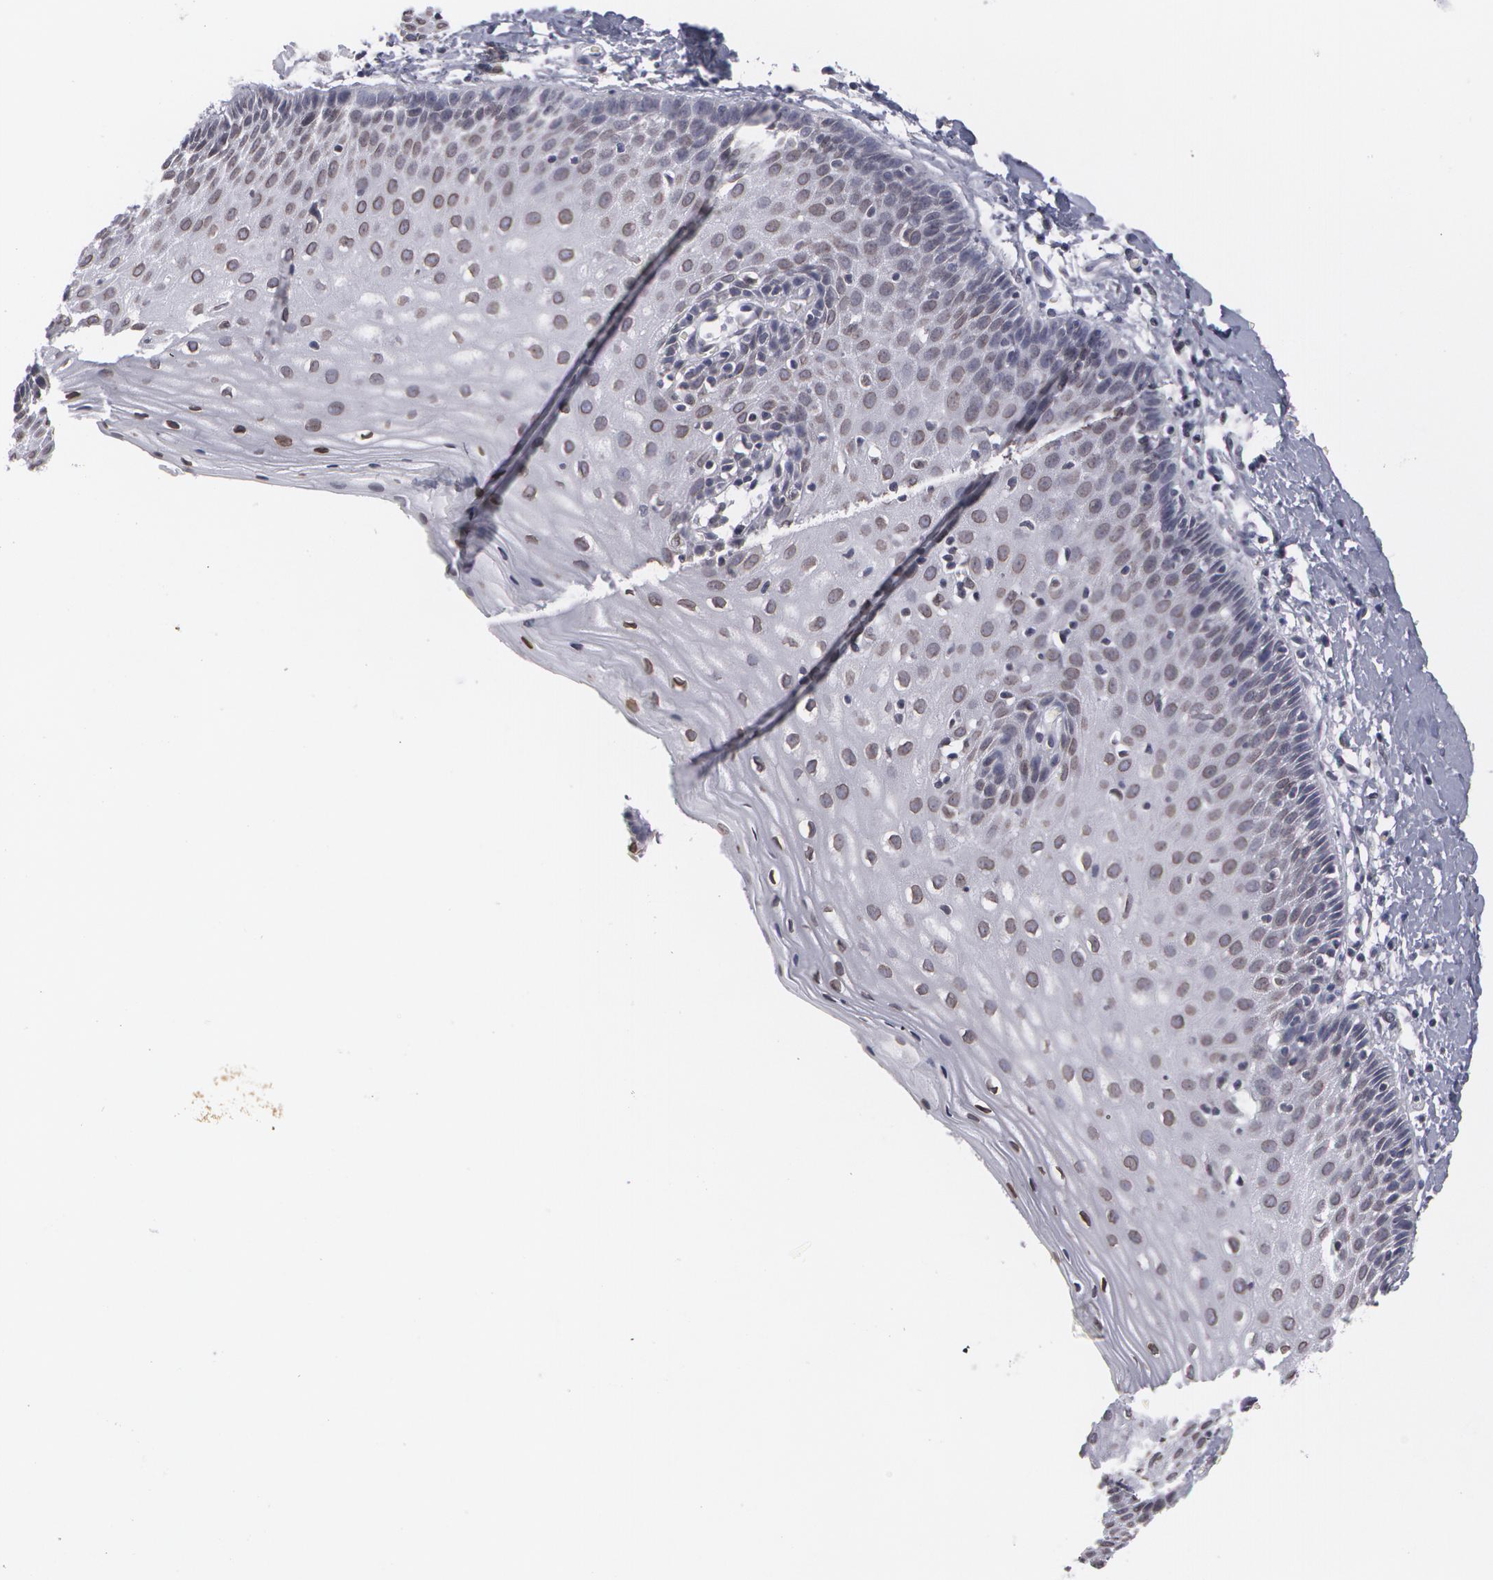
{"staining": {"intensity": "weak", "quantity": "<25%", "location": "nuclear"}, "tissue": "cervix", "cell_type": "Glandular cells", "image_type": "normal", "snomed": [{"axis": "morphology", "description": "Normal tissue, NOS"}, {"axis": "topography", "description": "Cervix"}], "caption": "Immunohistochemical staining of normal human cervix displays no significant expression in glandular cells.", "gene": "EMD", "patient": {"sex": "female", "age": 53}}